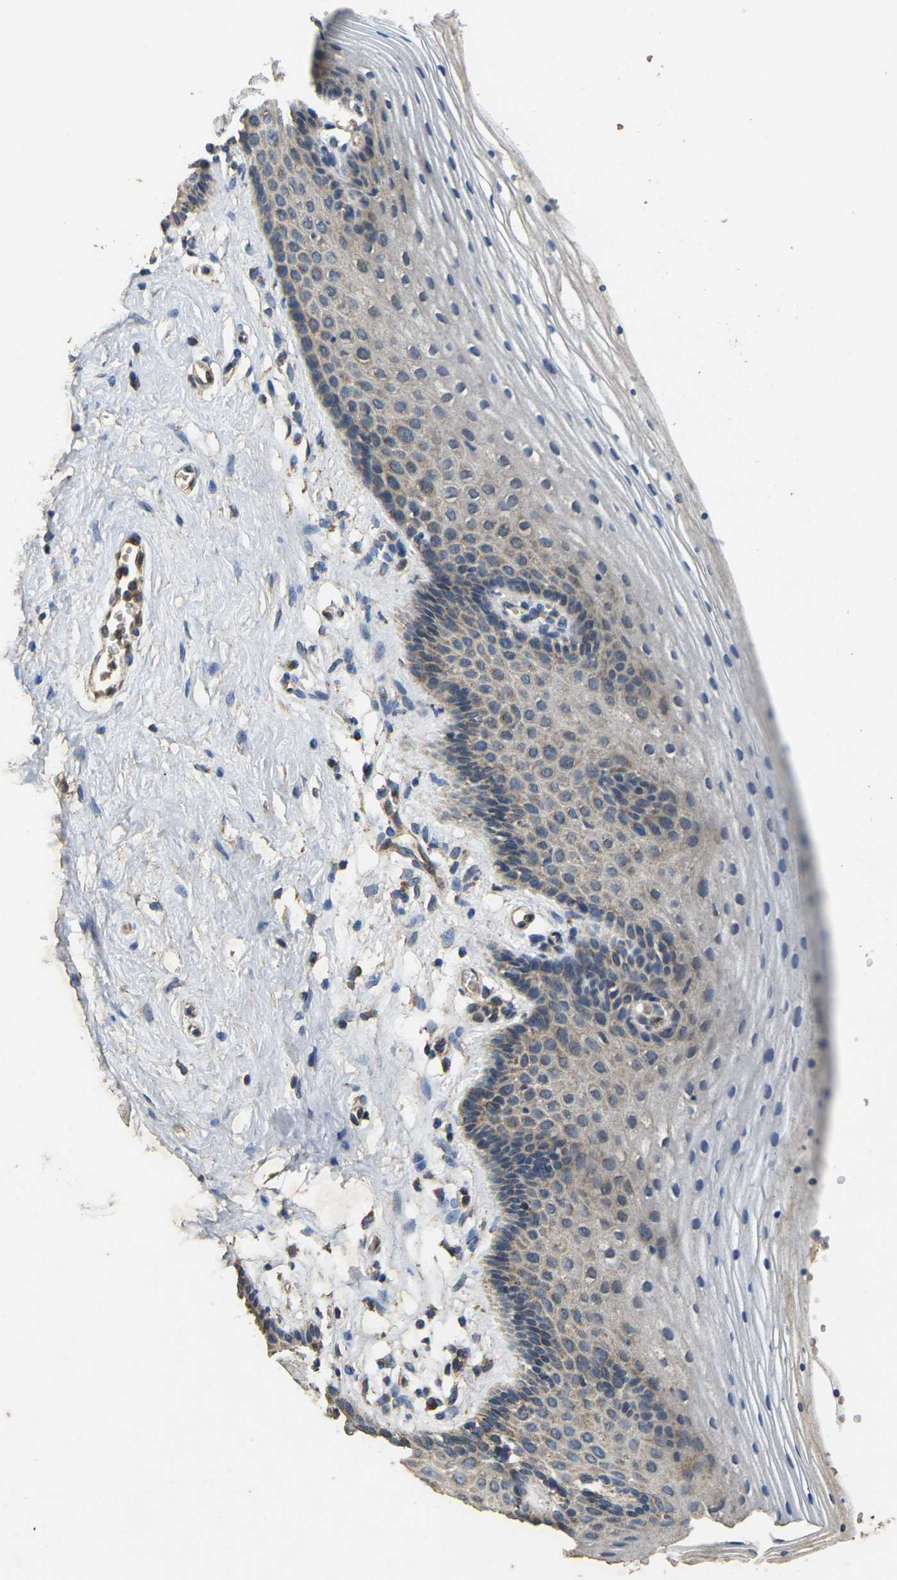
{"staining": {"intensity": "moderate", "quantity": "<25%", "location": "cytoplasmic/membranous"}, "tissue": "vagina", "cell_type": "Squamous epithelial cells", "image_type": "normal", "snomed": [{"axis": "morphology", "description": "Normal tissue, NOS"}, {"axis": "topography", "description": "Vagina"}], "caption": "Vagina stained for a protein exhibits moderate cytoplasmic/membranous positivity in squamous epithelial cells.", "gene": "MAPK11", "patient": {"sex": "female", "age": 32}}